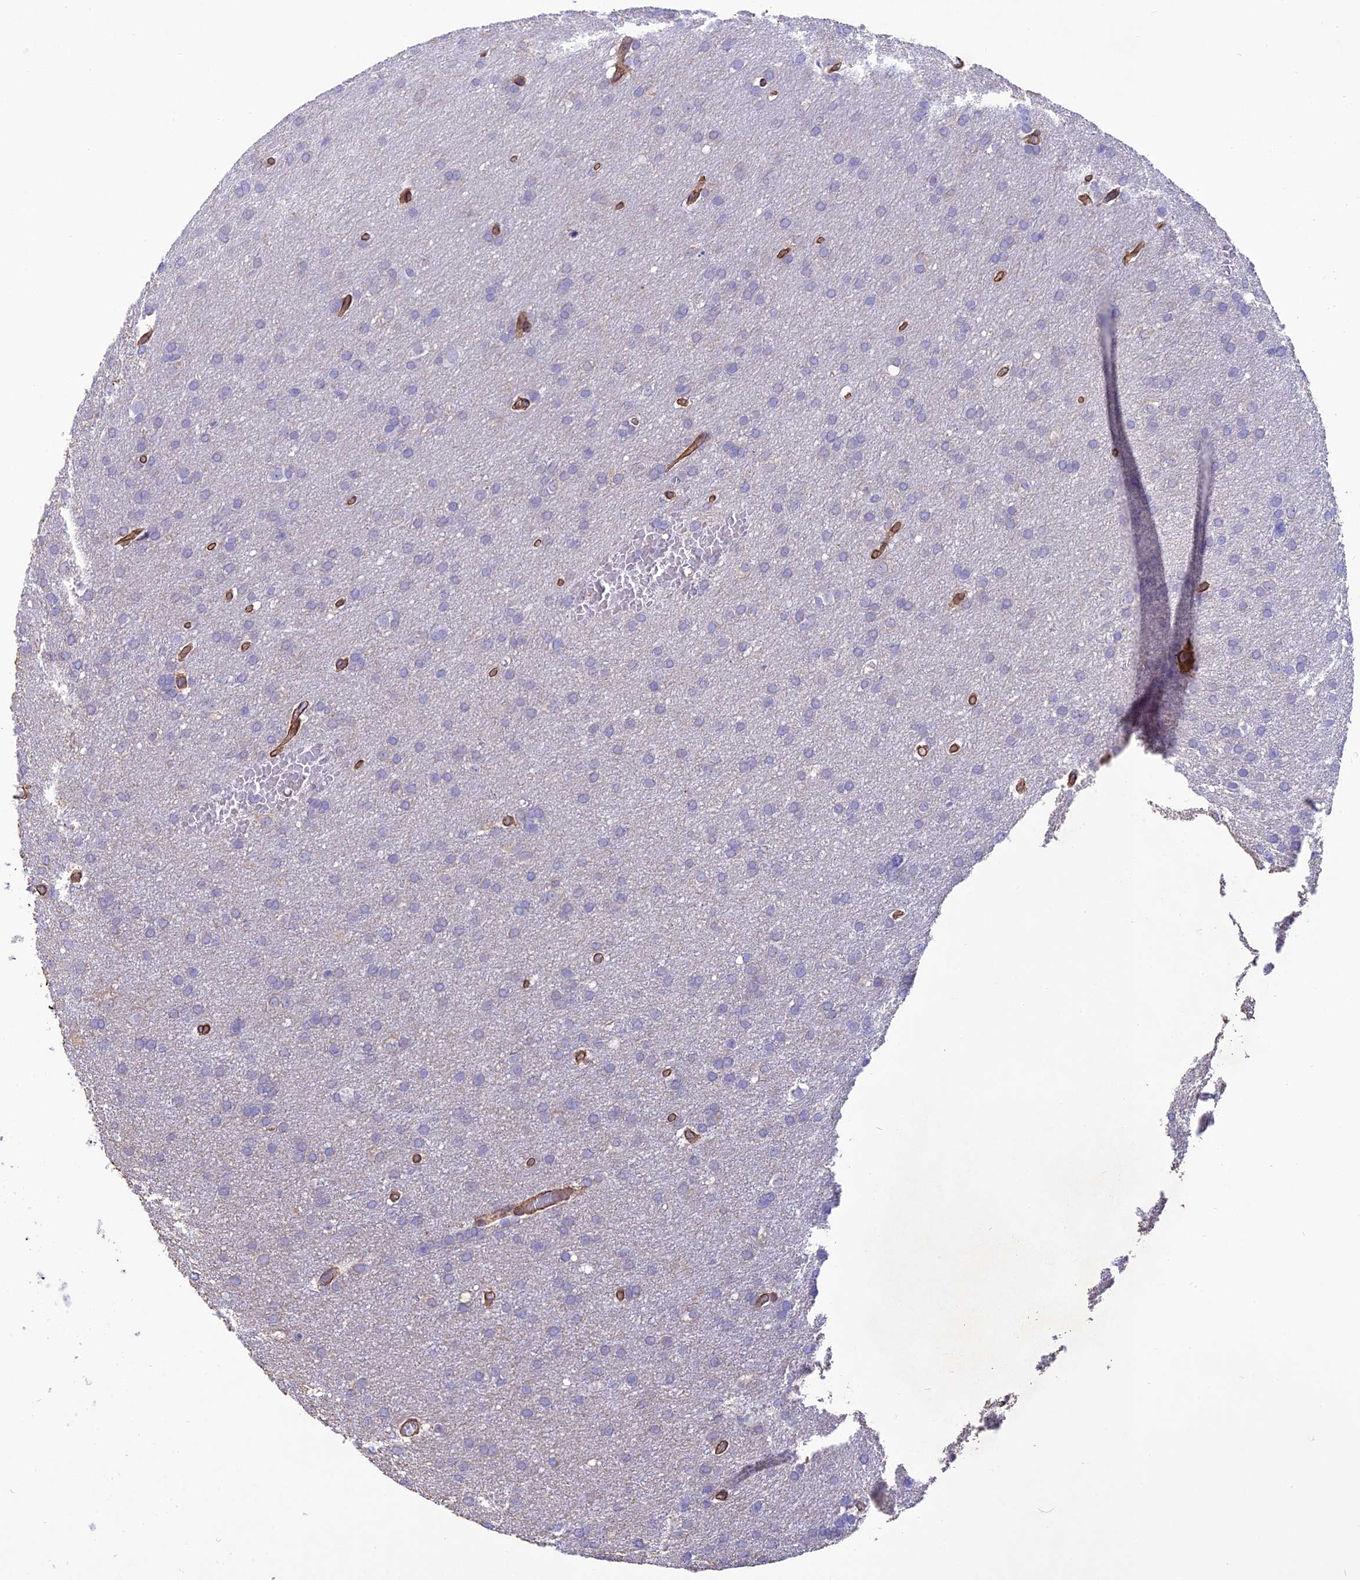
{"staining": {"intensity": "negative", "quantity": "none", "location": "none"}, "tissue": "glioma", "cell_type": "Tumor cells", "image_type": "cancer", "snomed": [{"axis": "morphology", "description": "Glioma, malignant, High grade"}, {"axis": "topography", "description": "Cerebral cortex"}], "caption": "DAB immunohistochemical staining of human glioma displays no significant staining in tumor cells. The staining was performed using DAB to visualize the protein expression in brown, while the nuclei were stained in blue with hematoxylin (Magnification: 20x).", "gene": "TNS1", "patient": {"sex": "female", "age": 36}}